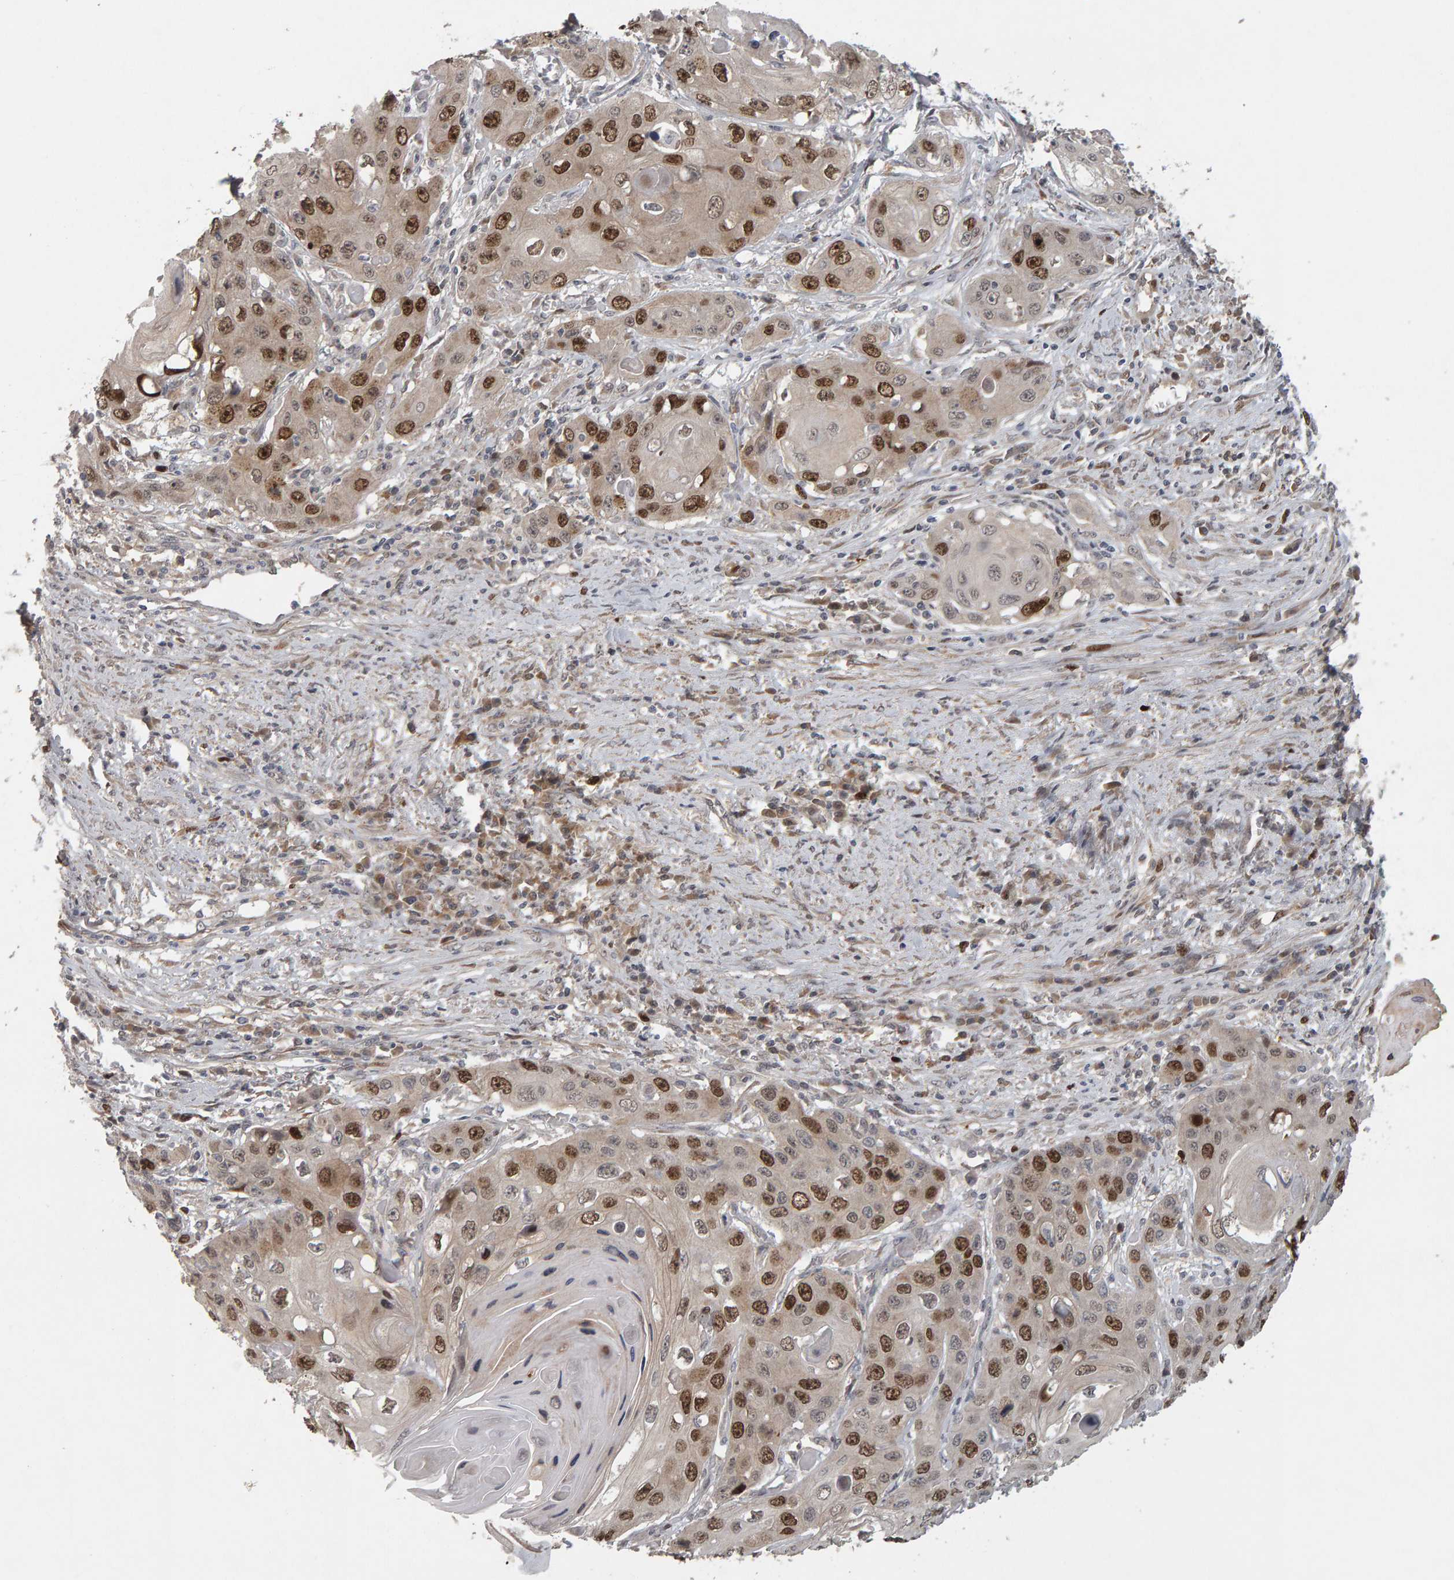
{"staining": {"intensity": "strong", "quantity": ">75%", "location": "nuclear"}, "tissue": "skin cancer", "cell_type": "Tumor cells", "image_type": "cancer", "snomed": [{"axis": "morphology", "description": "Squamous cell carcinoma, NOS"}, {"axis": "topography", "description": "Skin"}], "caption": "Human skin cancer (squamous cell carcinoma) stained for a protein (brown) demonstrates strong nuclear positive expression in approximately >75% of tumor cells.", "gene": "CDCA5", "patient": {"sex": "male", "age": 55}}